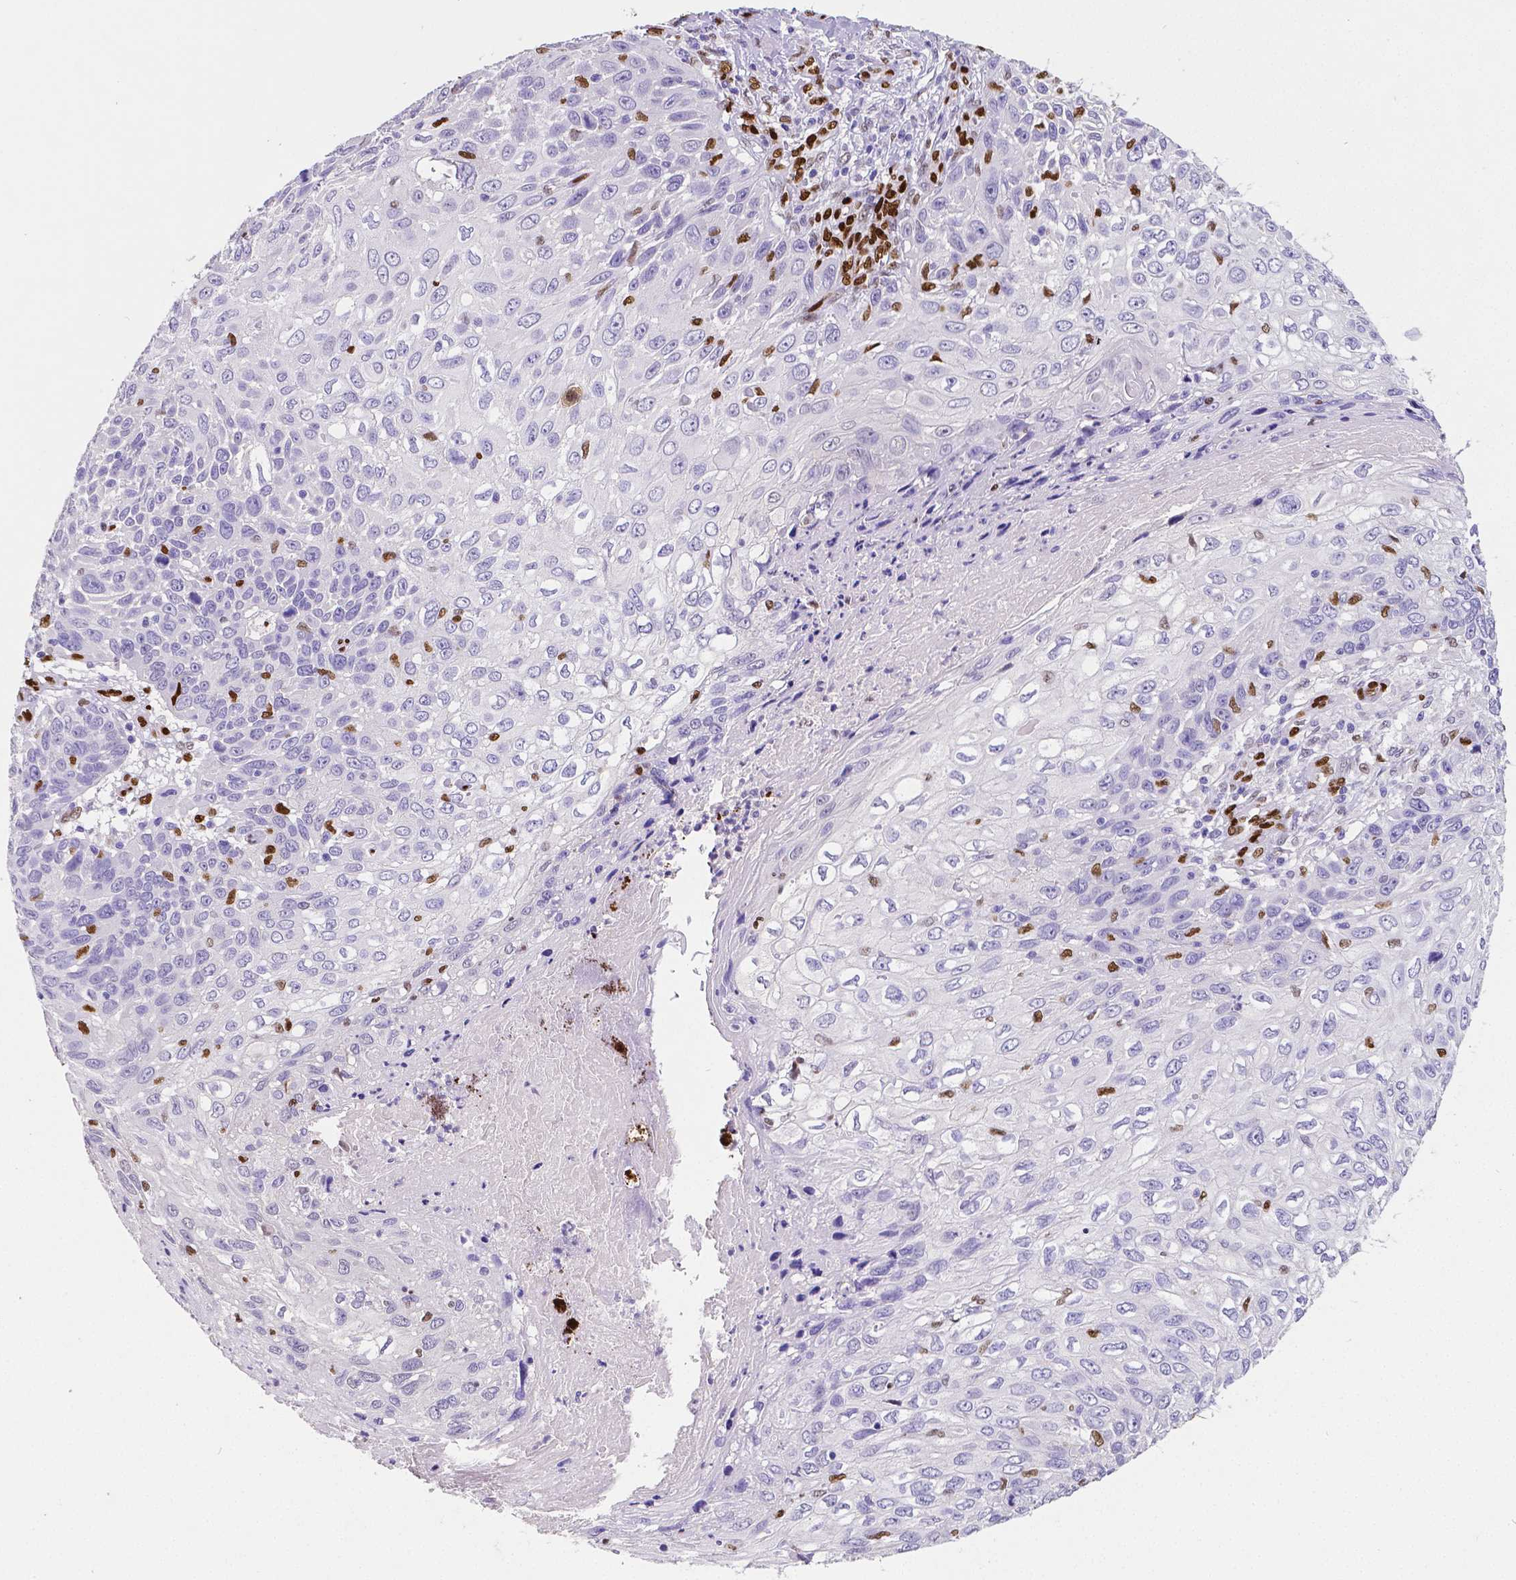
{"staining": {"intensity": "negative", "quantity": "none", "location": "none"}, "tissue": "skin cancer", "cell_type": "Tumor cells", "image_type": "cancer", "snomed": [{"axis": "morphology", "description": "Squamous cell carcinoma, NOS"}, {"axis": "topography", "description": "Skin"}], "caption": "Tumor cells are negative for protein expression in human skin squamous cell carcinoma.", "gene": "MEF2C", "patient": {"sex": "male", "age": 92}}